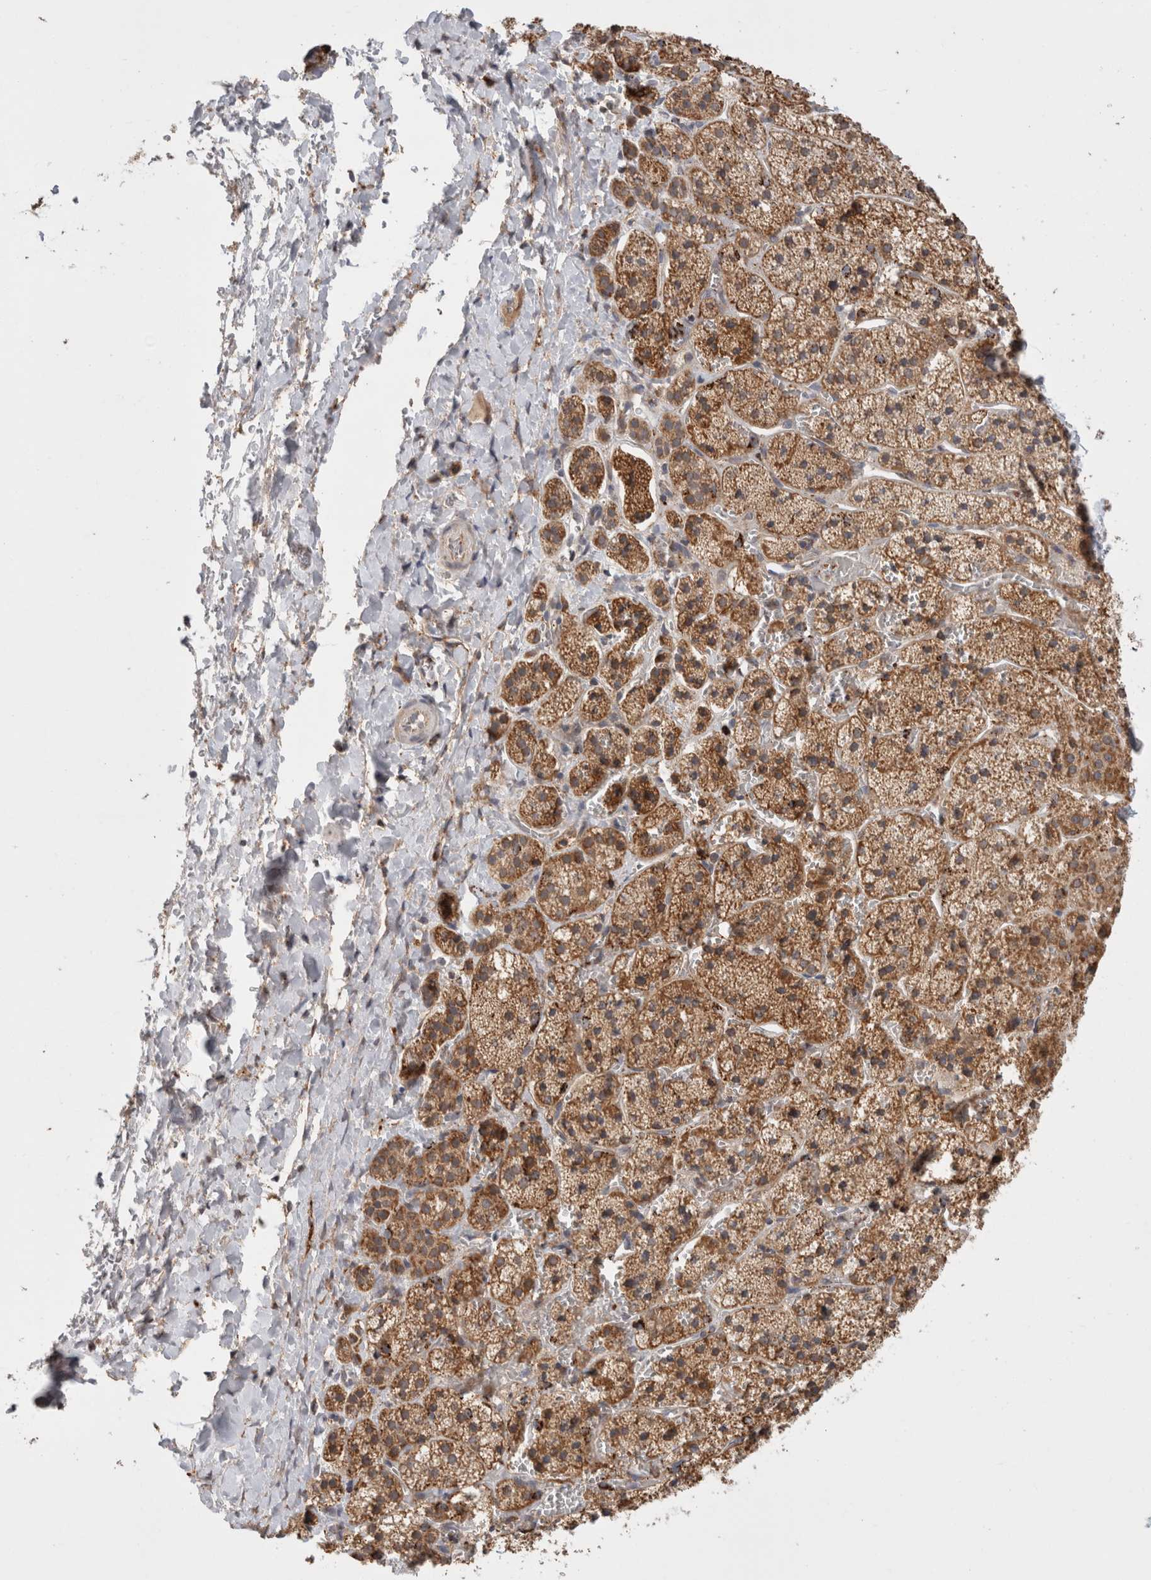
{"staining": {"intensity": "moderate", "quantity": ">75%", "location": "cytoplasmic/membranous"}, "tissue": "adrenal gland", "cell_type": "Glandular cells", "image_type": "normal", "snomed": [{"axis": "morphology", "description": "Normal tissue, NOS"}, {"axis": "topography", "description": "Adrenal gland"}], "caption": "Immunohistochemistry micrograph of benign human adrenal gland stained for a protein (brown), which shows medium levels of moderate cytoplasmic/membranous positivity in approximately >75% of glandular cells.", "gene": "HROB", "patient": {"sex": "female", "age": 44}}